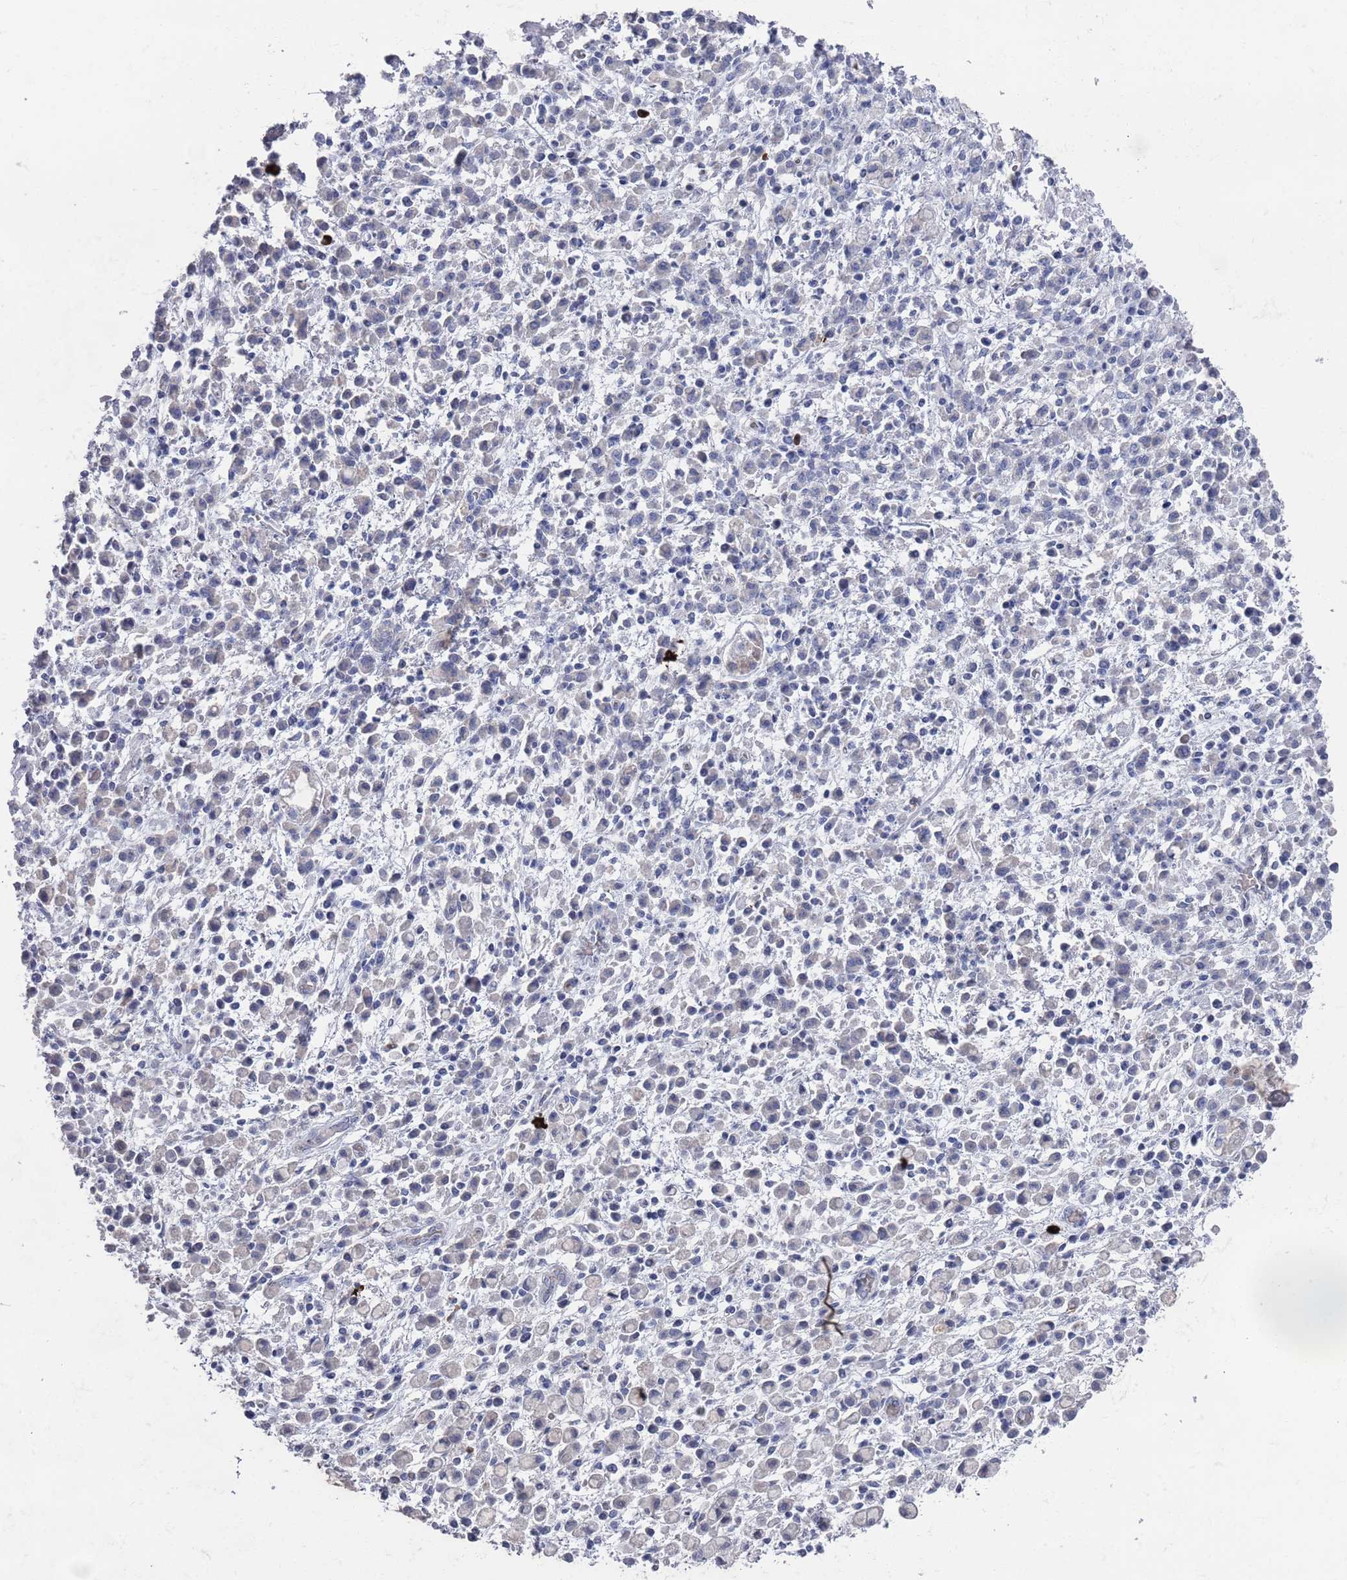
{"staining": {"intensity": "negative", "quantity": "none", "location": "none"}, "tissue": "stomach cancer", "cell_type": "Tumor cells", "image_type": "cancer", "snomed": [{"axis": "morphology", "description": "Adenocarcinoma, NOS"}, {"axis": "topography", "description": "Stomach"}], "caption": "Micrograph shows no protein expression in tumor cells of stomach adenocarcinoma tissue.", "gene": "TMCO3", "patient": {"sex": "male", "age": 77}}